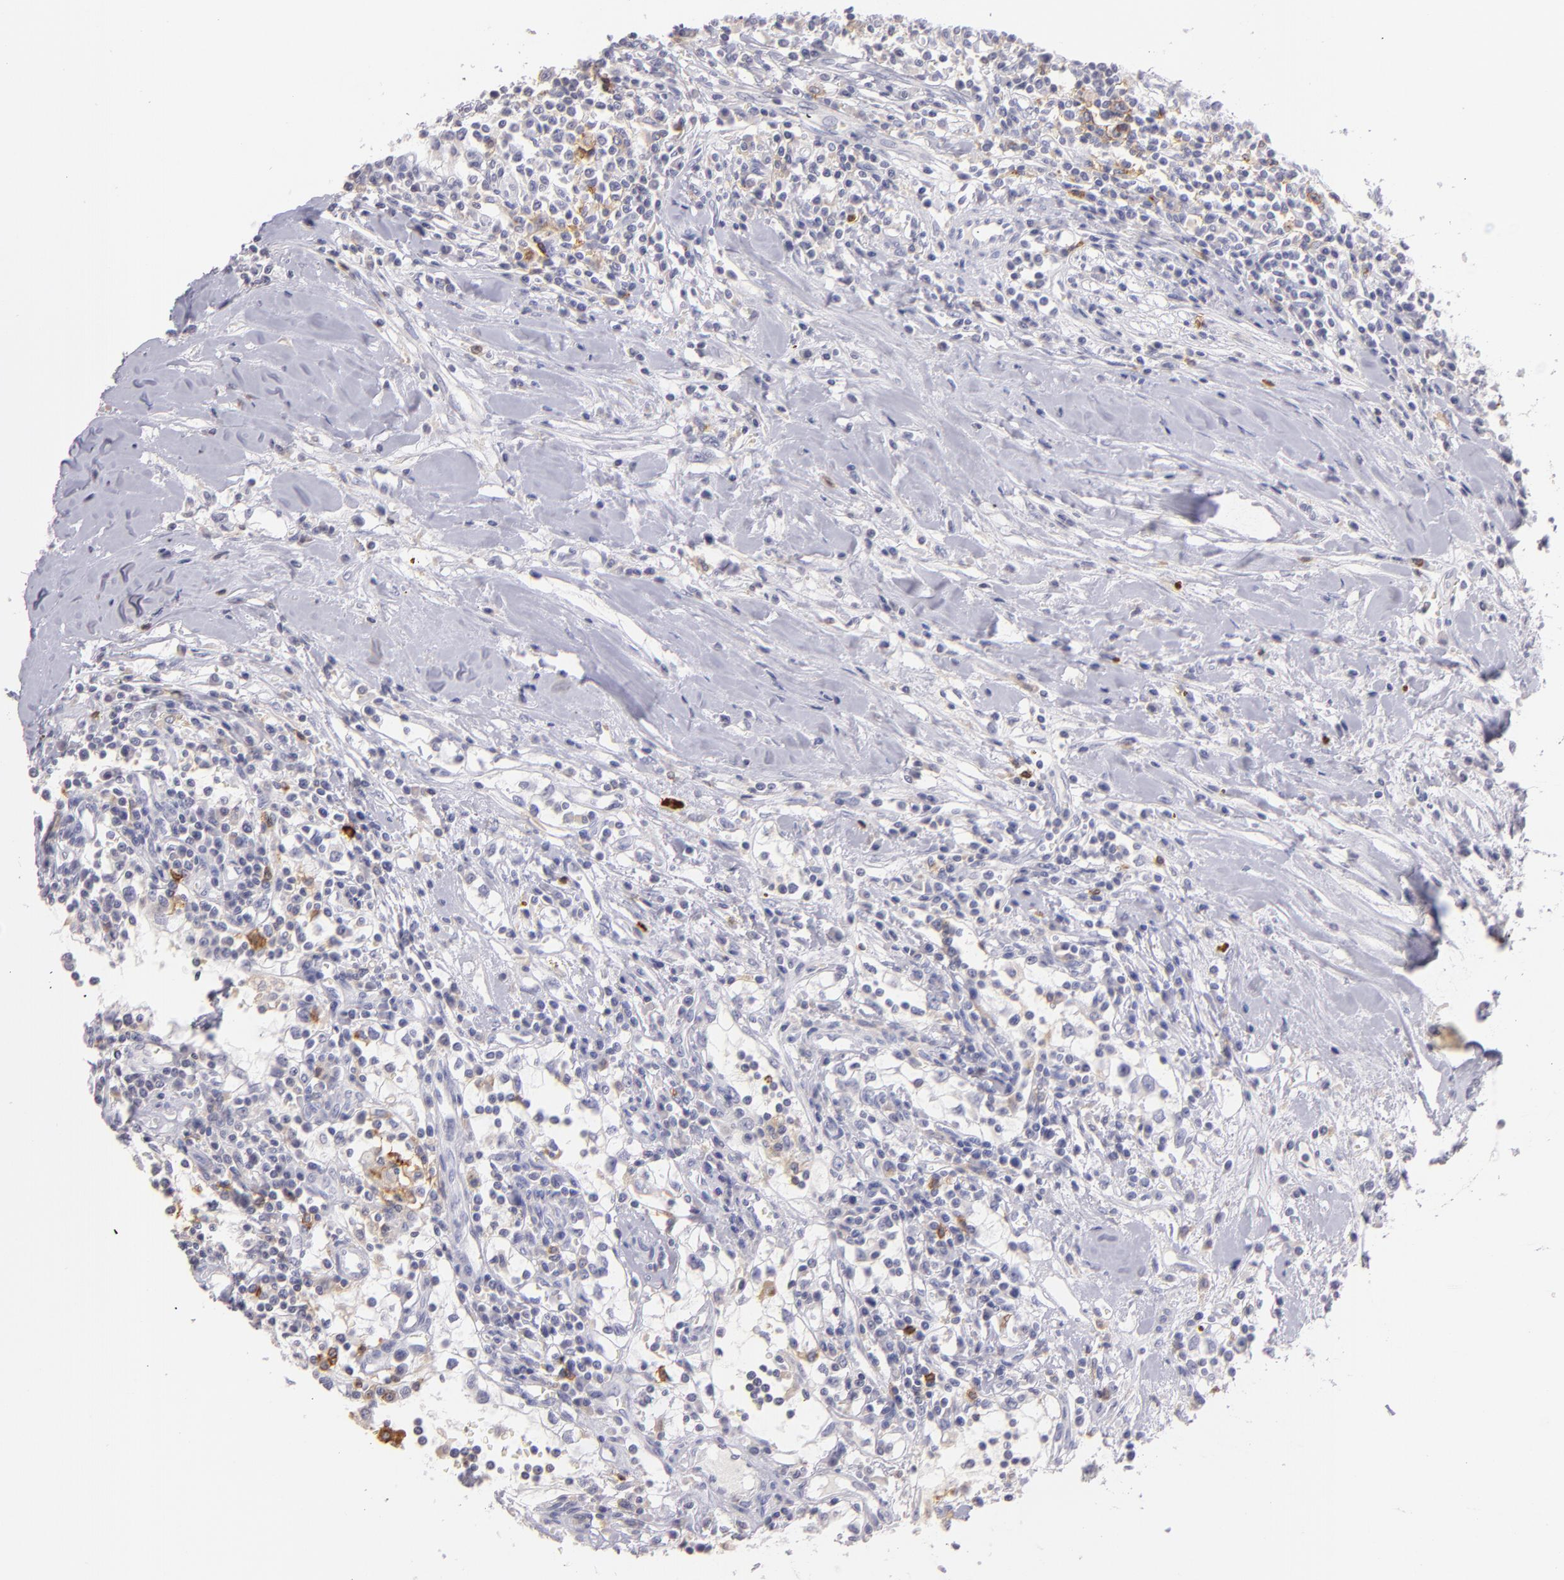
{"staining": {"intensity": "negative", "quantity": "none", "location": "none"}, "tissue": "renal cancer", "cell_type": "Tumor cells", "image_type": "cancer", "snomed": [{"axis": "morphology", "description": "Adenocarcinoma, NOS"}, {"axis": "topography", "description": "Kidney"}], "caption": "Adenocarcinoma (renal) stained for a protein using immunohistochemistry (IHC) reveals no expression tumor cells.", "gene": "IL2RA", "patient": {"sex": "male", "age": 82}}